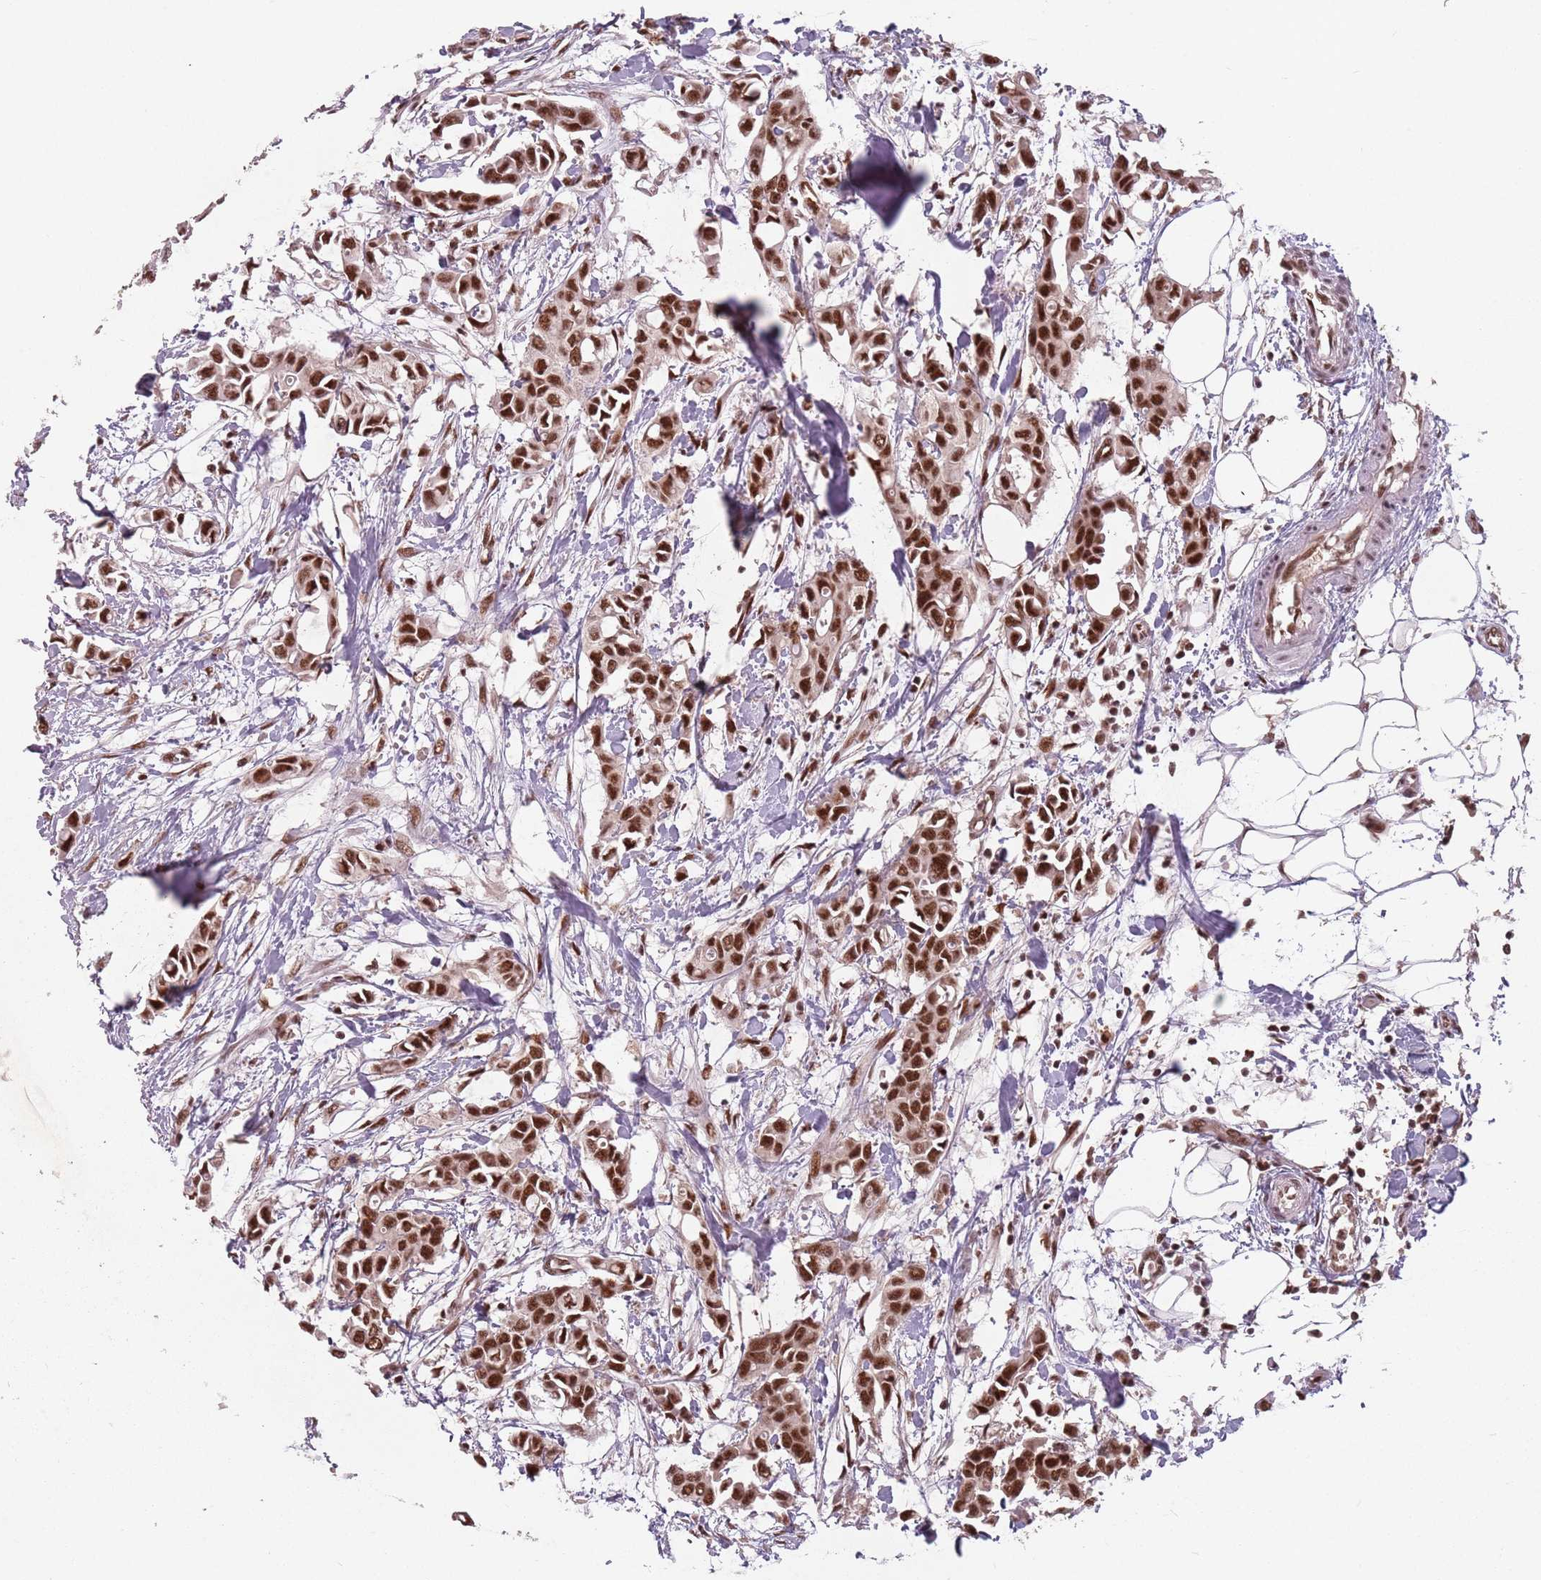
{"staining": {"intensity": "strong", "quantity": ">75%", "location": "nuclear"}, "tissue": "breast cancer", "cell_type": "Tumor cells", "image_type": "cancer", "snomed": [{"axis": "morphology", "description": "Duct carcinoma"}, {"axis": "topography", "description": "Breast"}], "caption": "Tumor cells demonstrate high levels of strong nuclear positivity in approximately >75% of cells in human breast intraductal carcinoma. The protein of interest is stained brown, and the nuclei are stained in blue (DAB (3,3'-diaminobenzidine) IHC with brightfield microscopy, high magnification).", "gene": "NCBP1", "patient": {"sex": "female", "age": 41}}